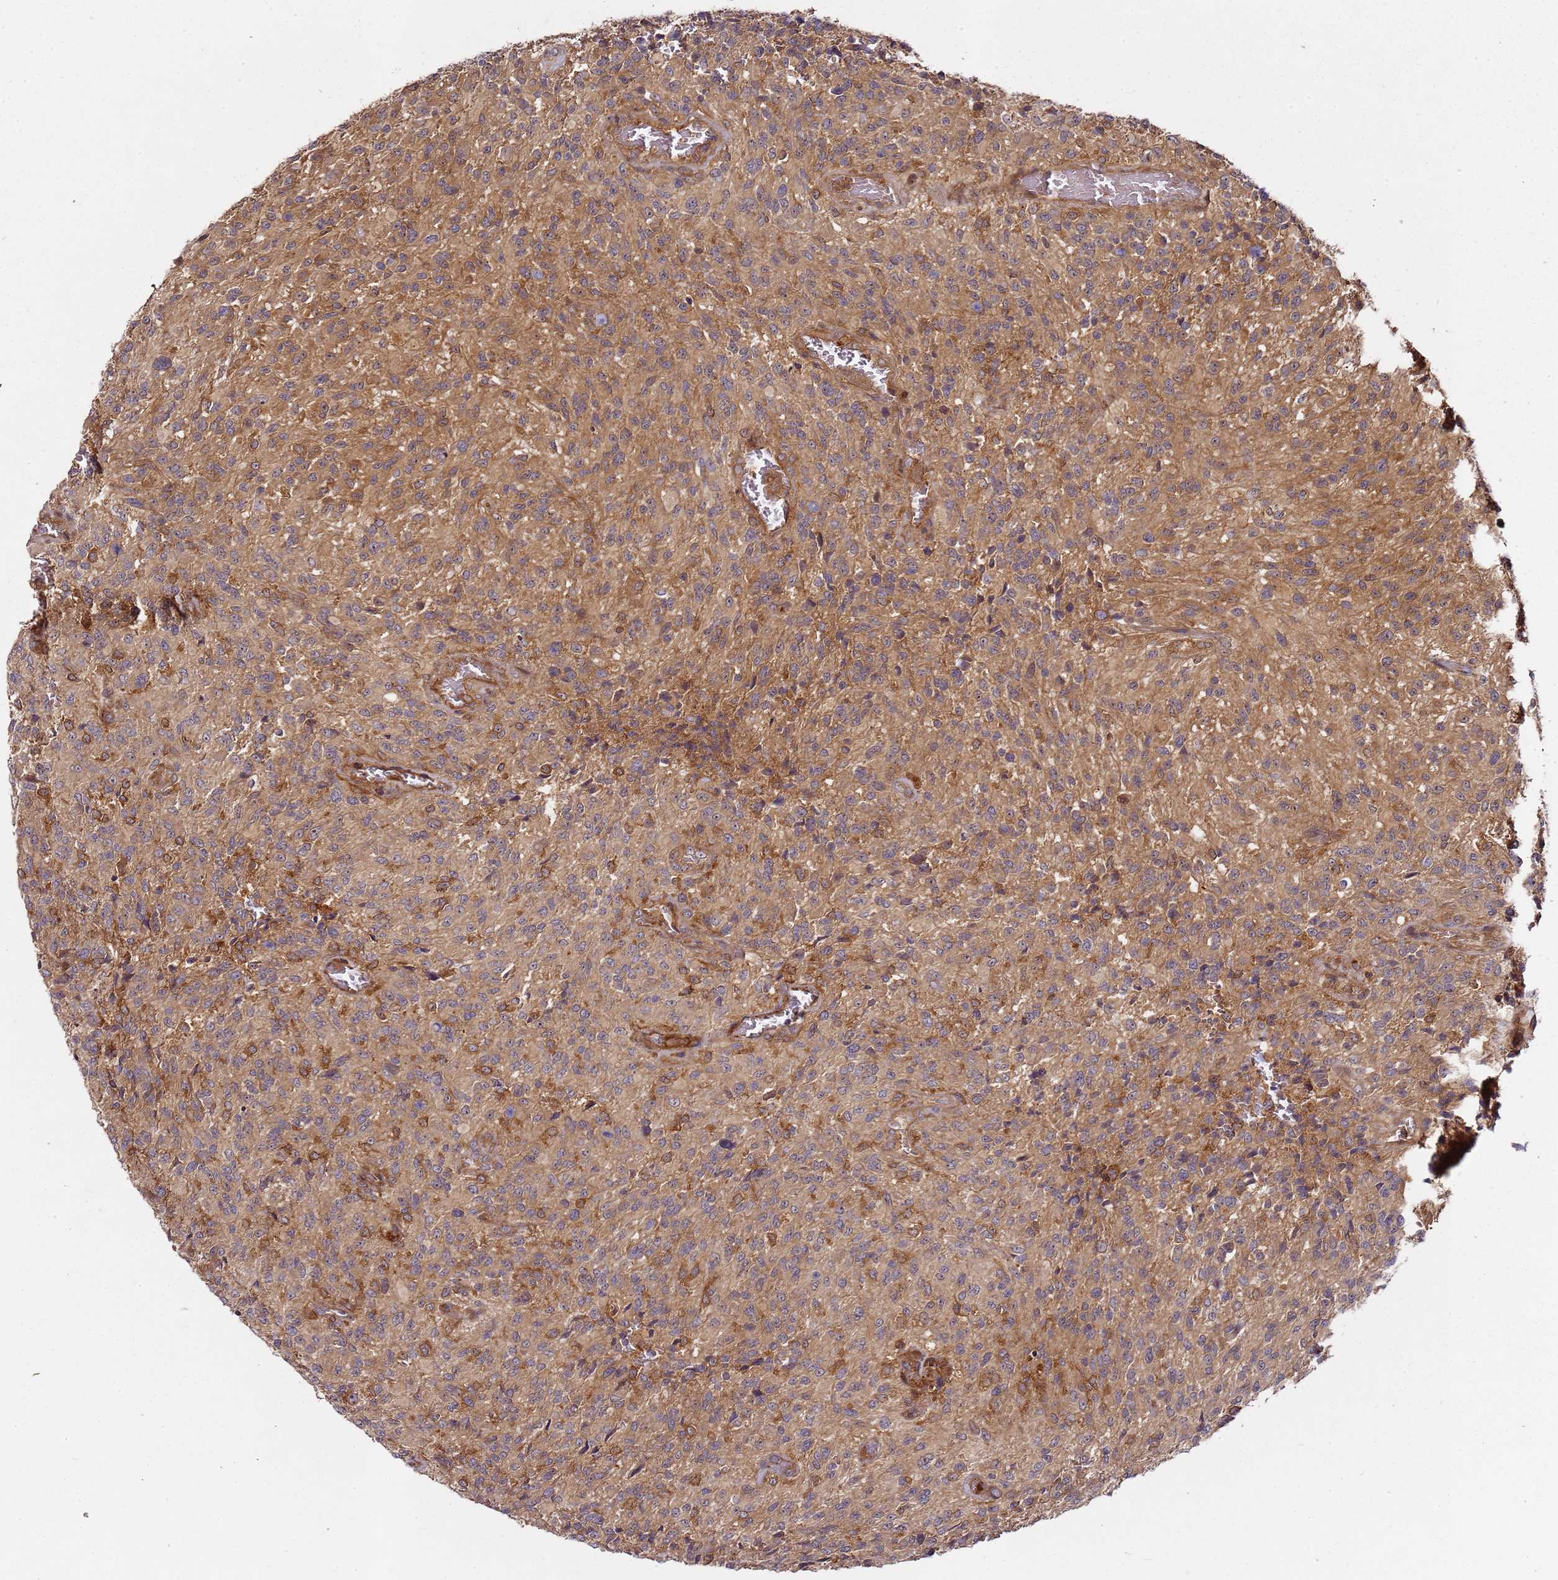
{"staining": {"intensity": "moderate", "quantity": ">75%", "location": "cytoplasmic/membranous"}, "tissue": "glioma", "cell_type": "Tumor cells", "image_type": "cancer", "snomed": [{"axis": "morphology", "description": "Normal tissue, NOS"}, {"axis": "morphology", "description": "Glioma, malignant, High grade"}, {"axis": "topography", "description": "Cerebral cortex"}], "caption": "IHC of human glioma demonstrates medium levels of moderate cytoplasmic/membranous expression in approximately >75% of tumor cells.", "gene": "PRMT7", "patient": {"sex": "male", "age": 56}}